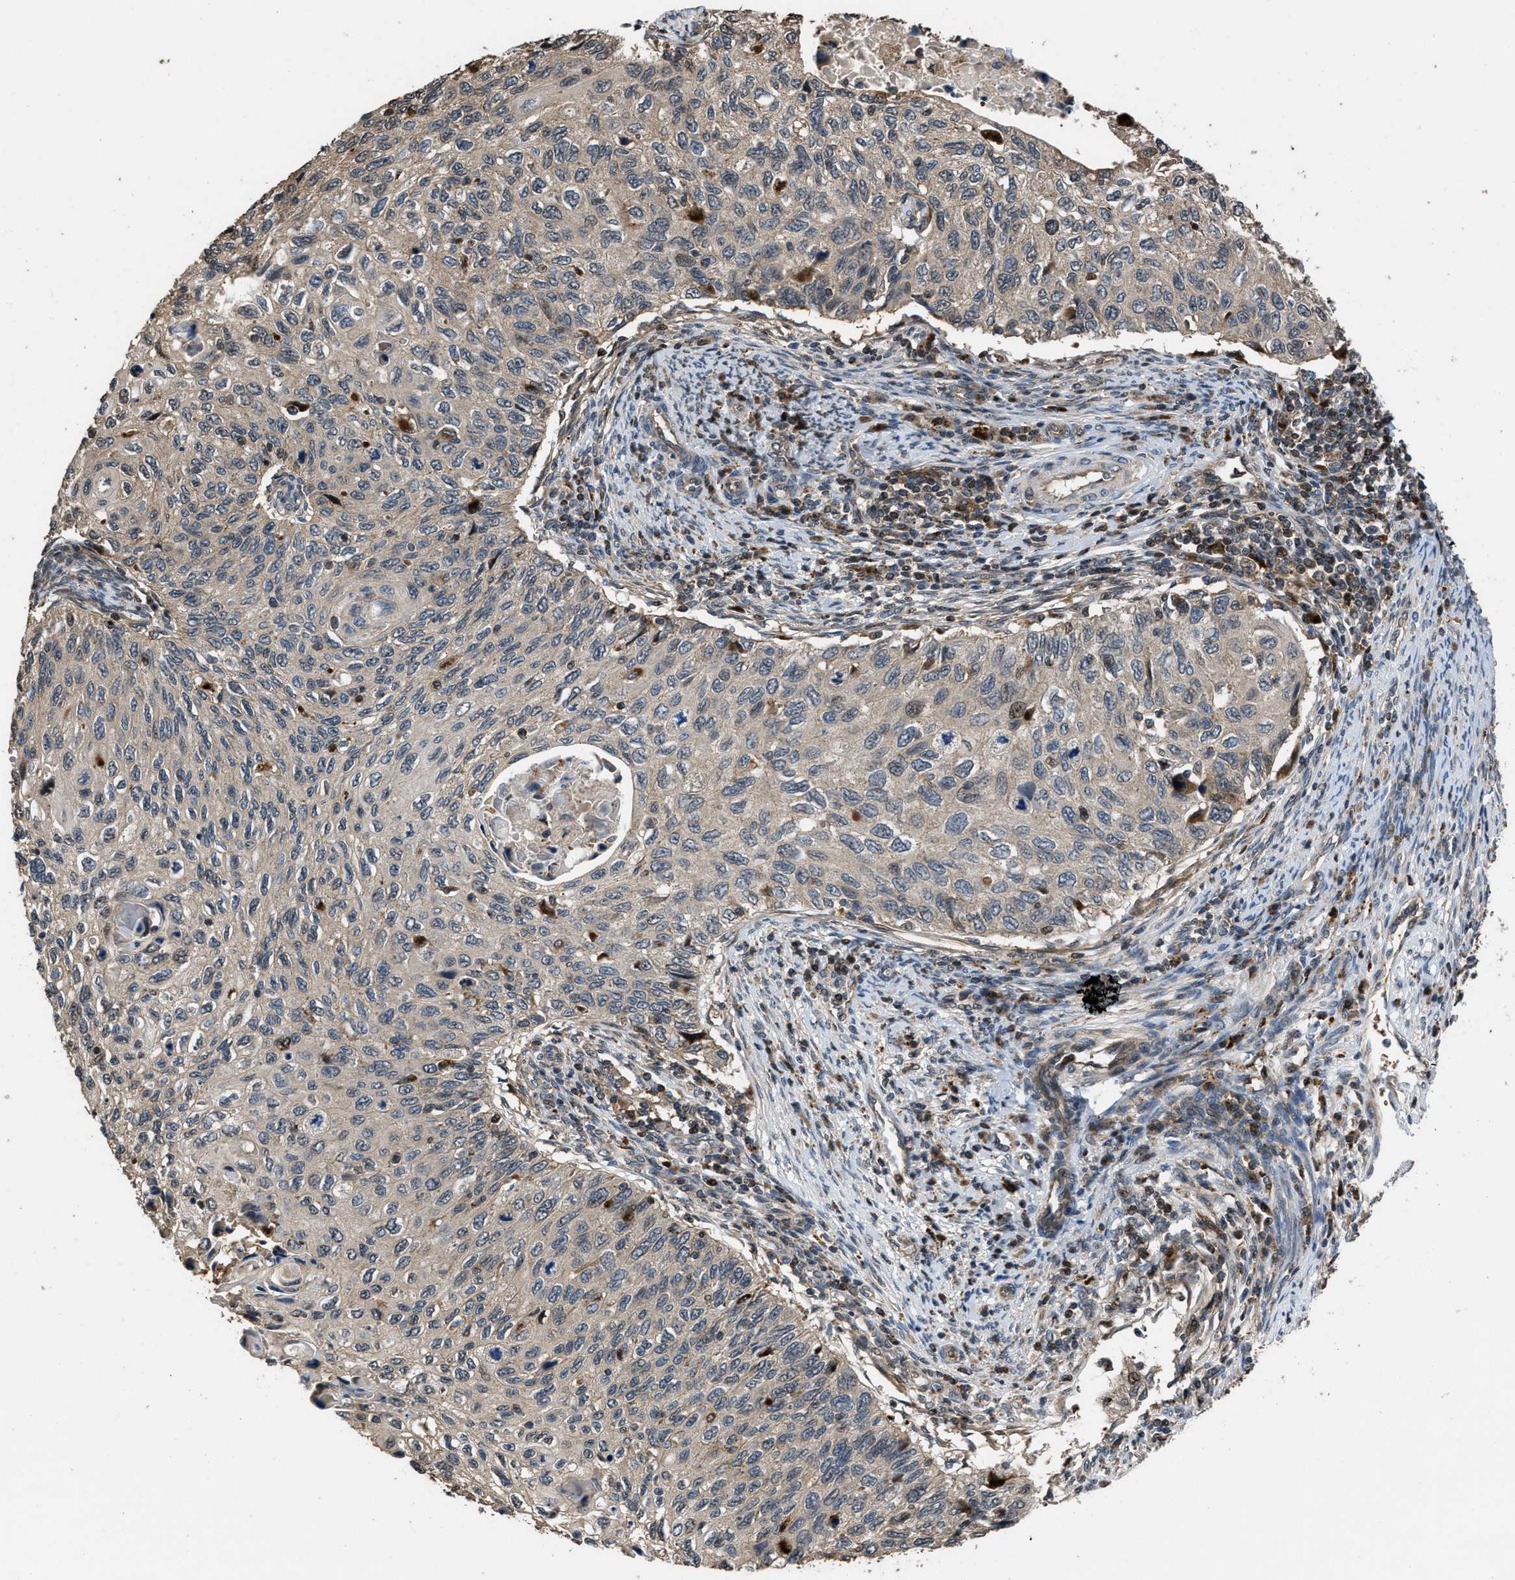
{"staining": {"intensity": "weak", "quantity": "<25%", "location": "cytoplasmic/membranous"}, "tissue": "cervical cancer", "cell_type": "Tumor cells", "image_type": "cancer", "snomed": [{"axis": "morphology", "description": "Squamous cell carcinoma, NOS"}, {"axis": "topography", "description": "Cervix"}], "caption": "This is a histopathology image of IHC staining of squamous cell carcinoma (cervical), which shows no expression in tumor cells.", "gene": "CTBS", "patient": {"sex": "female", "age": 70}}